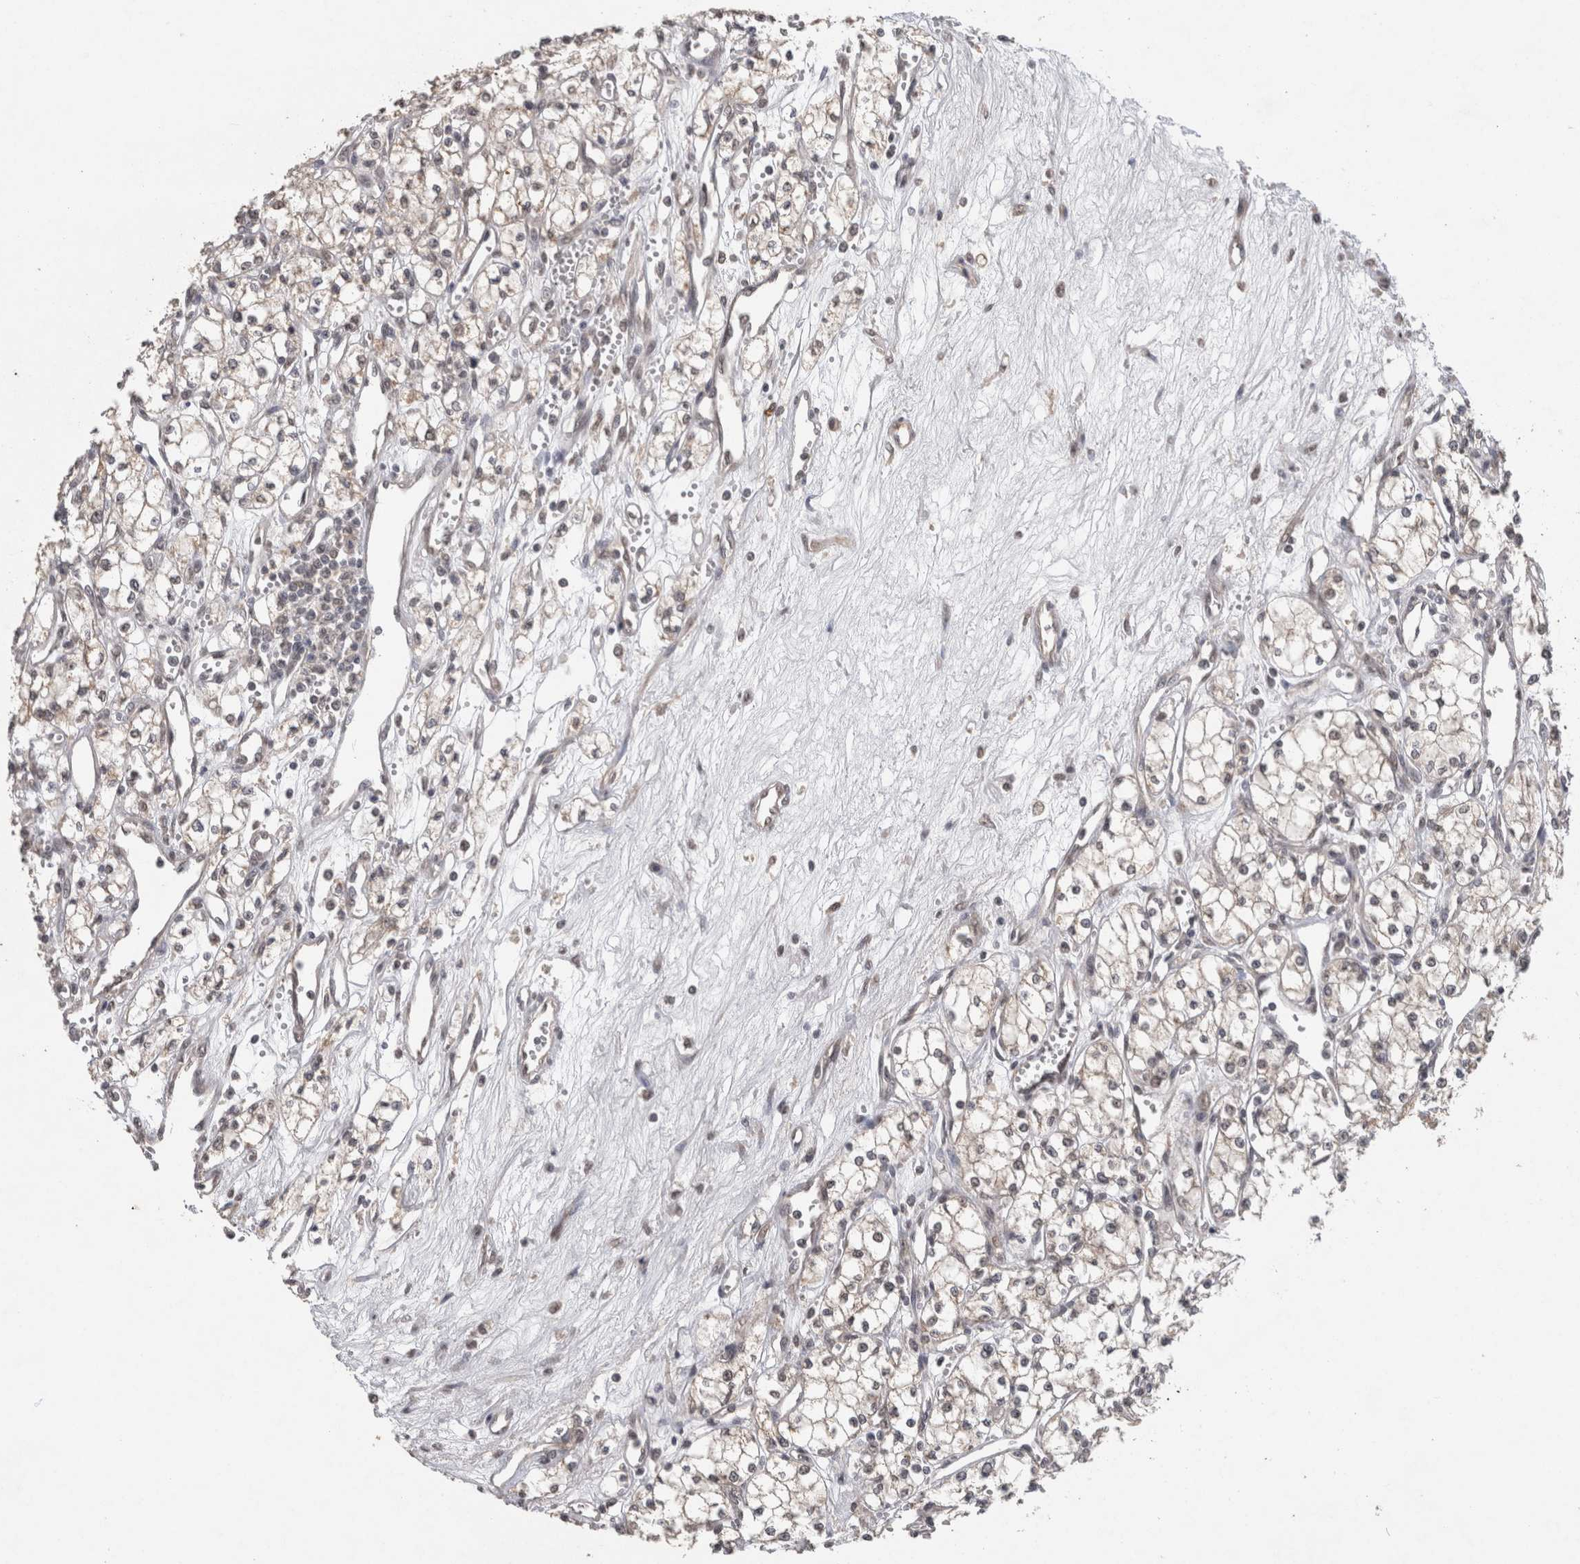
{"staining": {"intensity": "negative", "quantity": "none", "location": "none"}, "tissue": "renal cancer", "cell_type": "Tumor cells", "image_type": "cancer", "snomed": [{"axis": "morphology", "description": "Adenocarcinoma, NOS"}, {"axis": "topography", "description": "Kidney"}], "caption": "High magnification brightfield microscopy of adenocarcinoma (renal) stained with DAB (brown) and counterstained with hematoxylin (blue): tumor cells show no significant staining.", "gene": "RHPN1", "patient": {"sex": "male", "age": 59}}